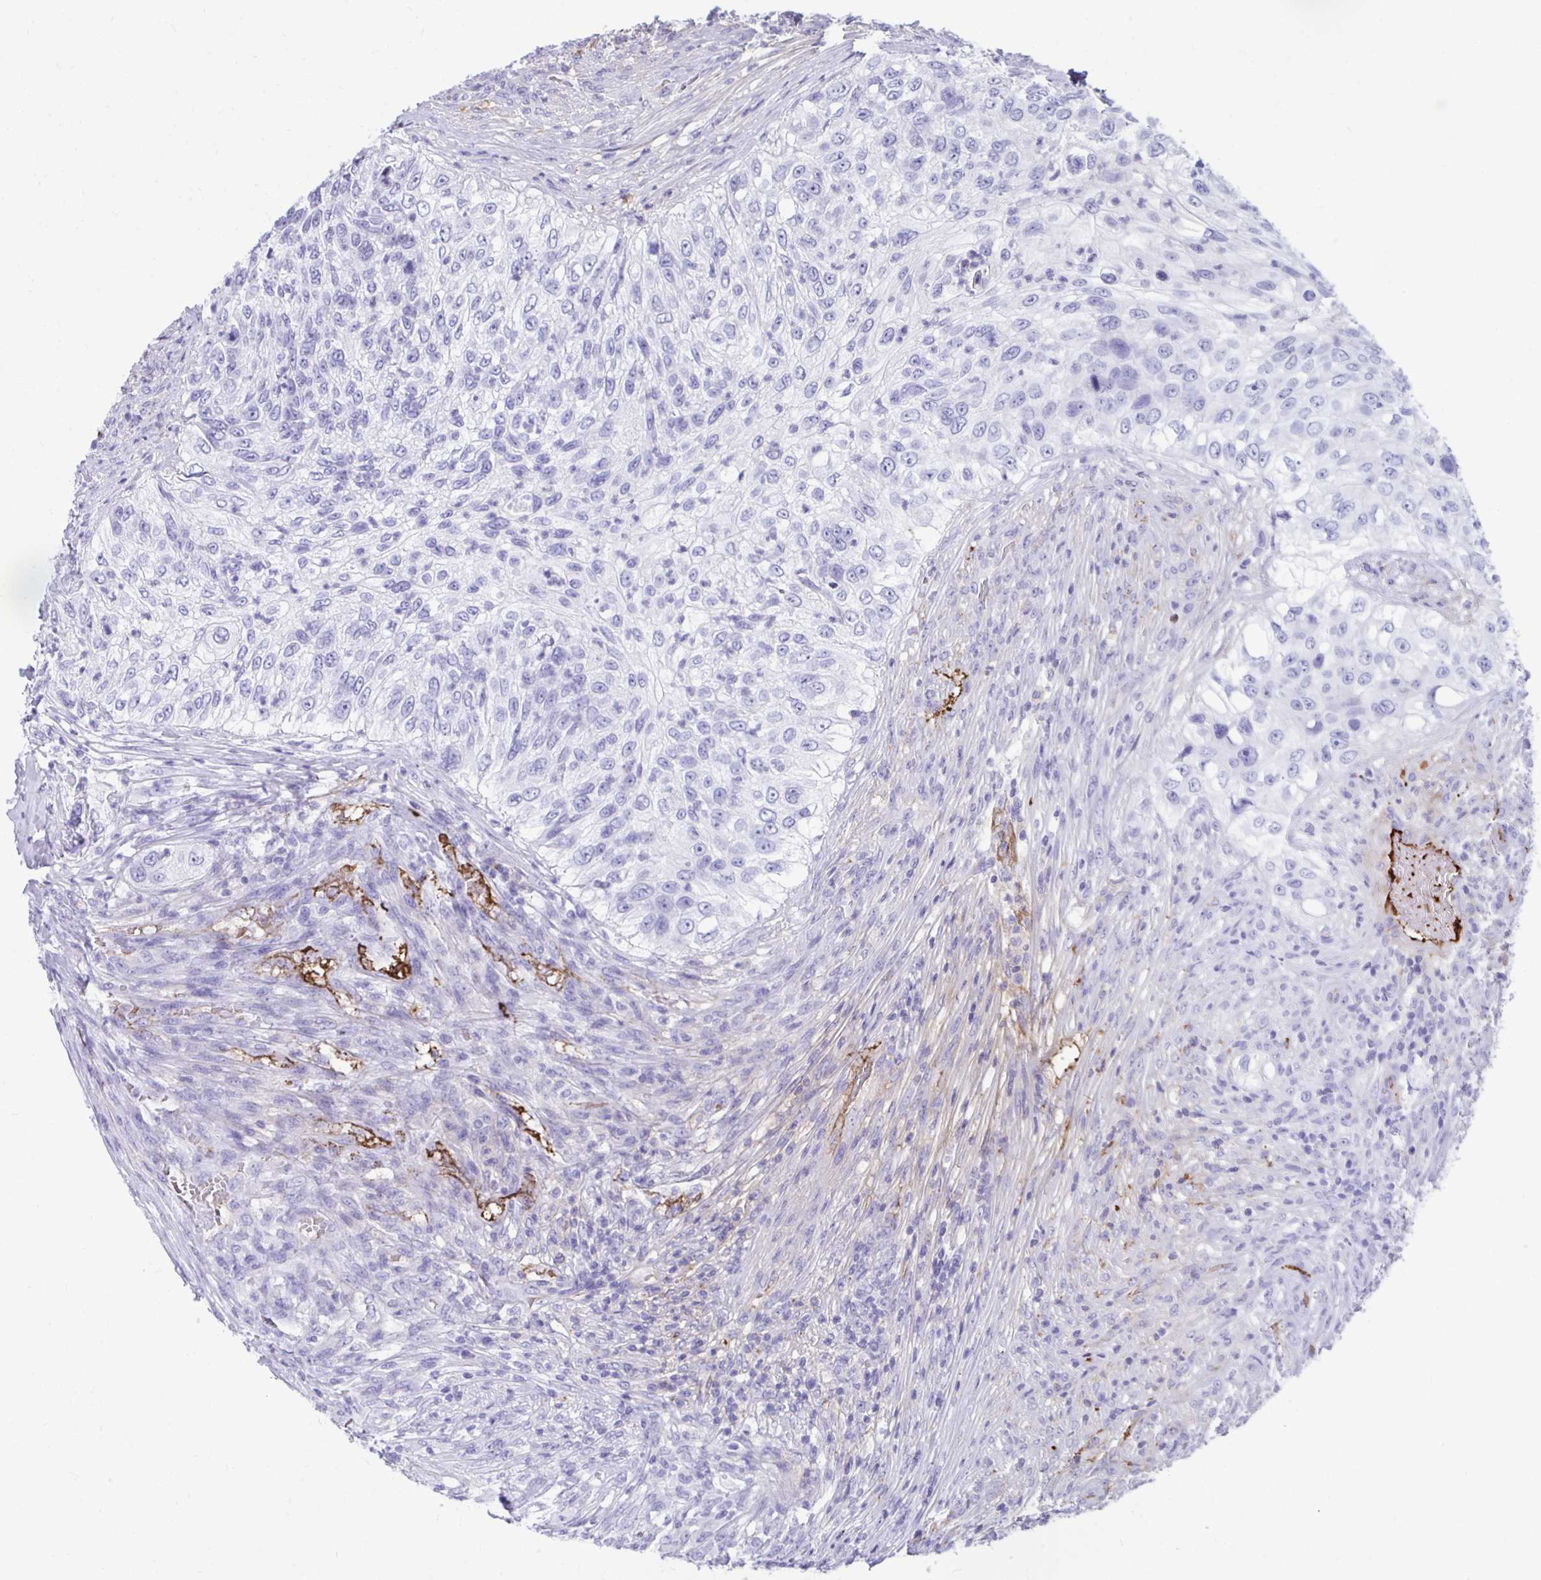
{"staining": {"intensity": "negative", "quantity": "none", "location": "none"}, "tissue": "urothelial cancer", "cell_type": "Tumor cells", "image_type": "cancer", "snomed": [{"axis": "morphology", "description": "Urothelial carcinoma, High grade"}, {"axis": "topography", "description": "Urinary bladder"}], "caption": "This is an immunohistochemistry (IHC) image of urothelial carcinoma (high-grade). There is no expression in tumor cells.", "gene": "SMIM9", "patient": {"sex": "female", "age": 60}}